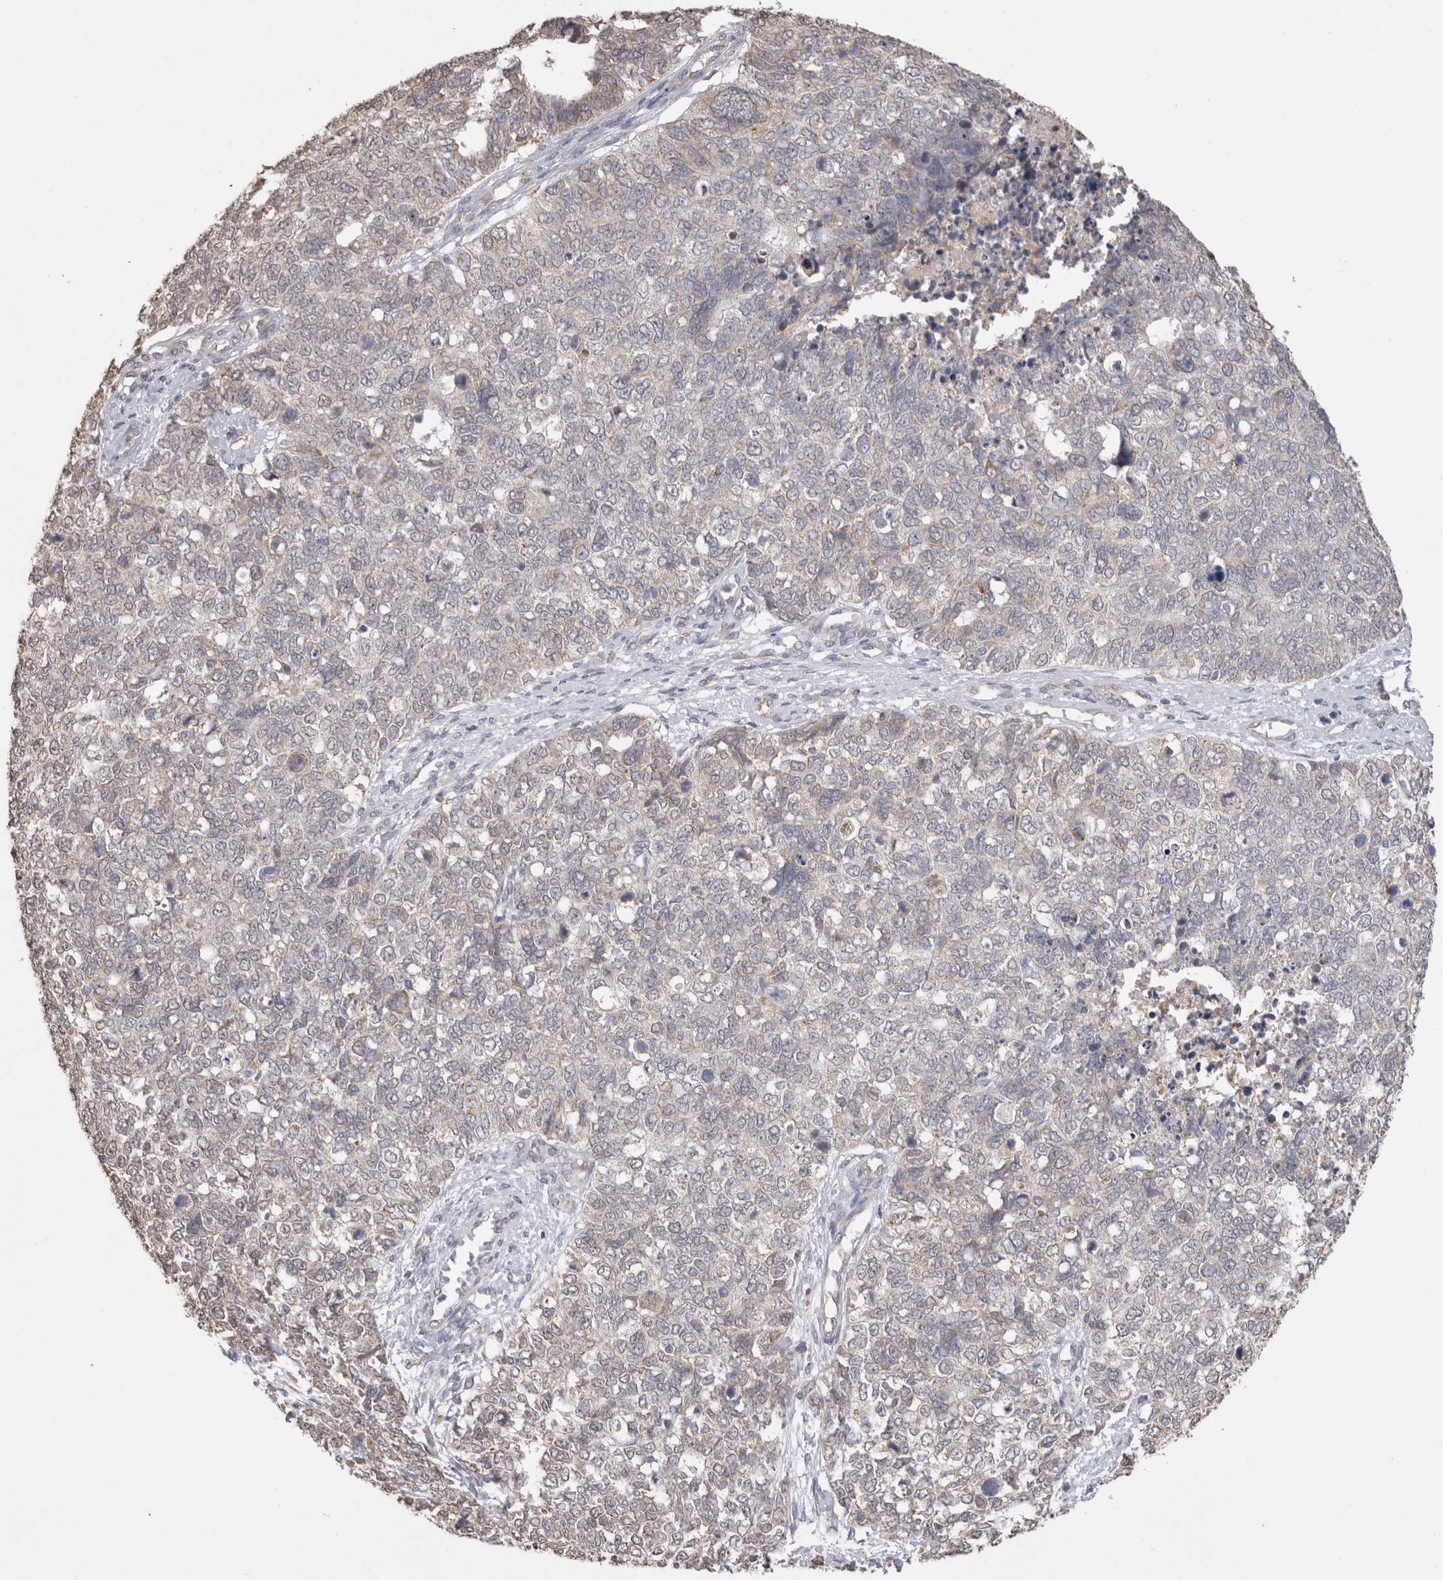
{"staining": {"intensity": "negative", "quantity": "none", "location": "none"}, "tissue": "cervical cancer", "cell_type": "Tumor cells", "image_type": "cancer", "snomed": [{"axis": "morphology", "description": "Squamous cell carcinoma, NOS"}, {"axis": "topography", "description": "Cervix"}], "caption": "Tumor cells show no significant protein positivity in cervical cancer (squamous cell carcinoma).", "gene": "NOMO1", "patient": {"sex": "female", "age": 63}}